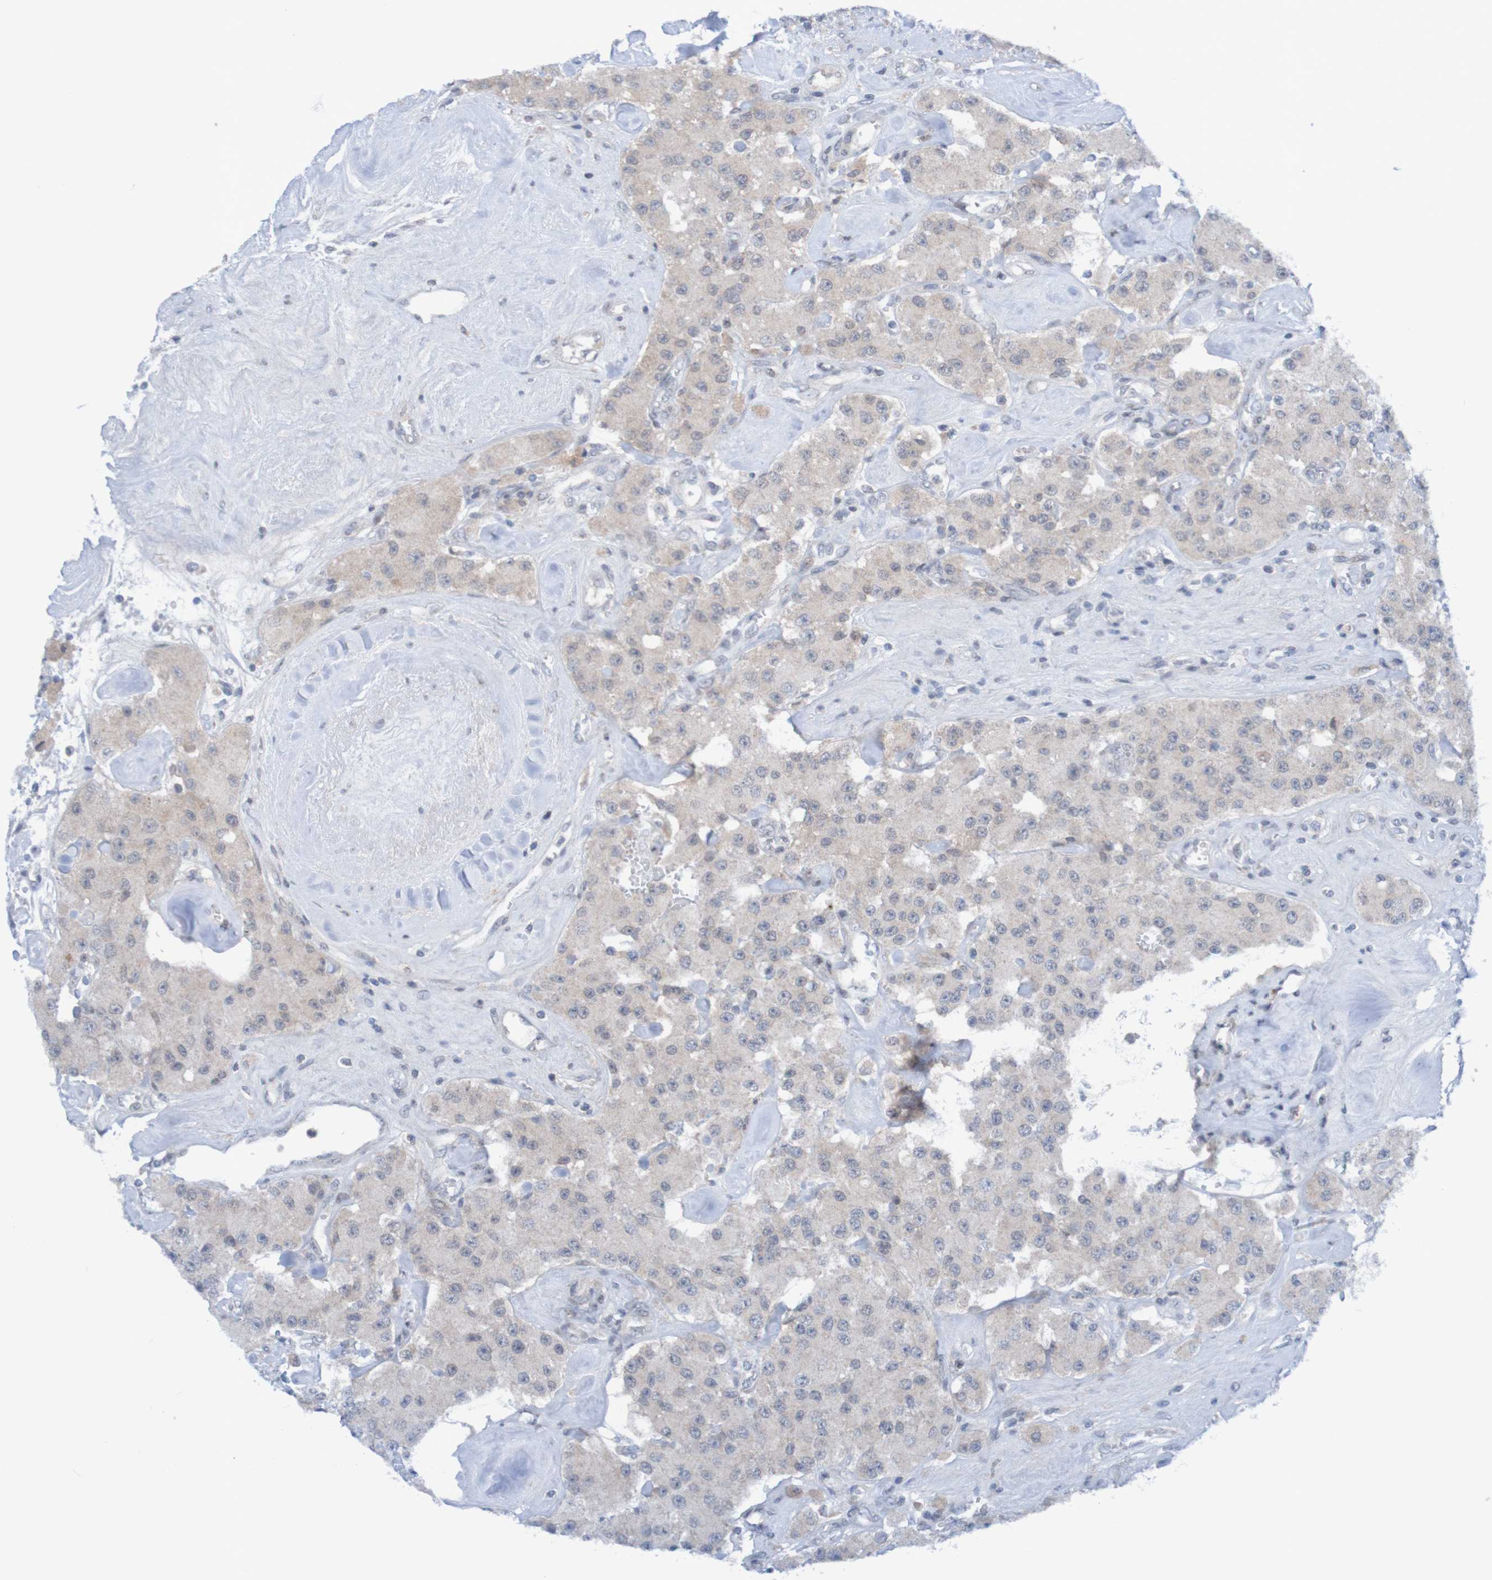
{"staining": {"intensity": "weak", "quantity": ">75%", "location": "cytoplasmic/membranous"}, "tissue": "carcinoid", "cell_type": "Tumor cells", "image_type": "cancer", "snomed": [{"axis": "morphology", "description": "Carcinoid, malignant, NOS"}, {"axis": "topography", "description": "Pancreas"}], "caption": "This image exhibits immunohistochemistry (IHC) staining of human carcinoid, with low weak cytoplasmic/membranous expression in approximately >75% of tumor cells.", "gene": "ITLN1", "patient": {"sex": "male", "age": 41}}